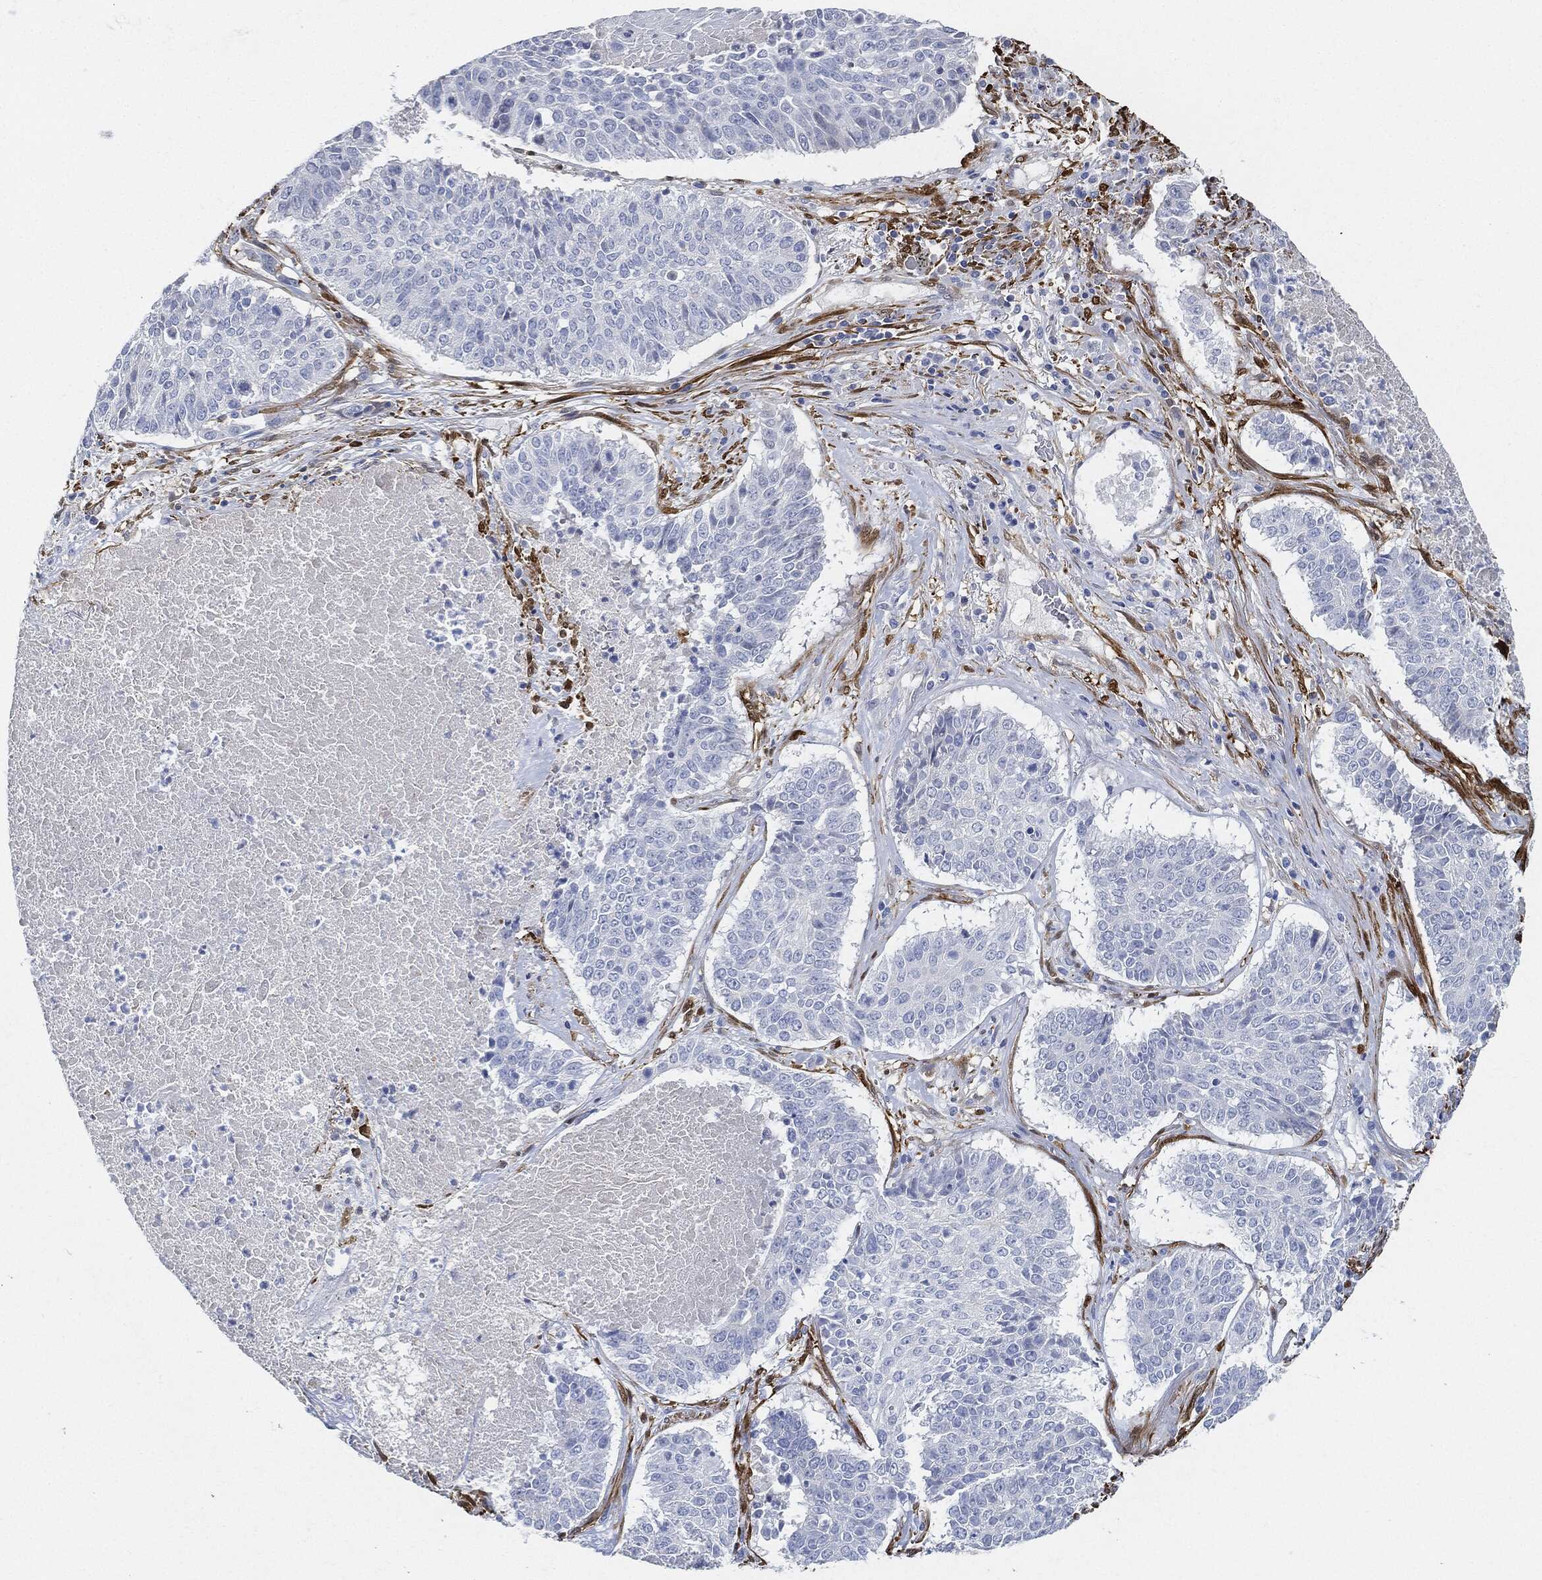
{"staining": {"intensity": "negative", "quantity": "none", "location": "none"}, "tissue": "lung cancer", "cell_type": "Tumor cells", "image_type": "cancer", "snomed": [{"axis": "morphology", "description": "Squamous cell carcinoma, NOS"}, {"axis": "topography", "description": "Lung"}], "caption": "Lung cancer stained for a protein using IHC exhibits no staining tumor cells.", "gene": "TAGLN", "patient": {"sex": "male", "age": 64}}